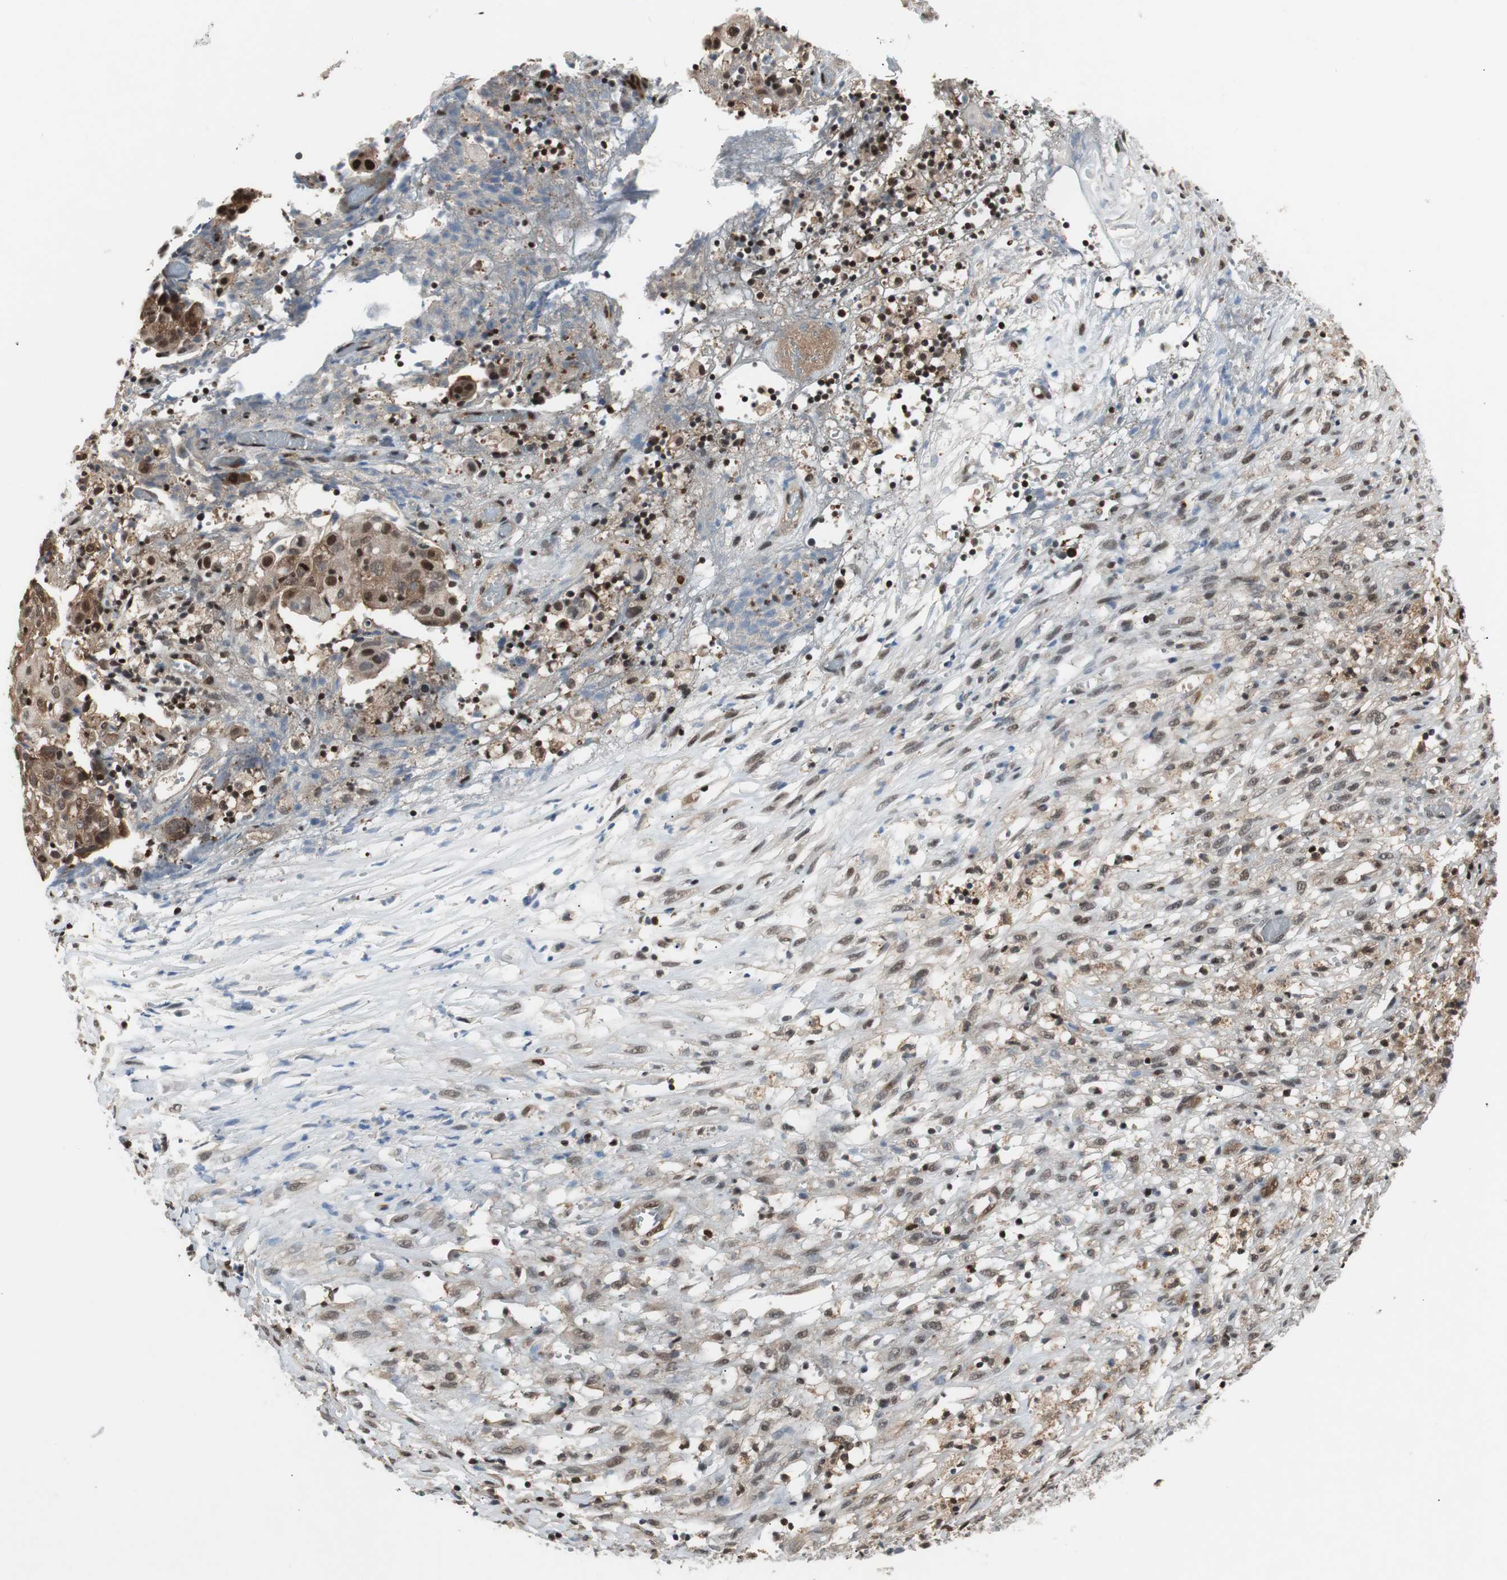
{"staining": {"intensity": "strong", "quantity": ">75%", "location": "cytoplasmic/membranous,nuclear"}, "tissue": "ovarian cancer", "cell_type": "Tumor cells", "image_type": "cancer", "snomed": [{"axis": "morphology", "description": "Carcinoma, endometroid"}, {"axis": "topography", "description": "Ovary"}], "caption": "Immunohistochemical staining of ovarian cancer displays high levels of strong cytoplasmic/membranous and nuclear protein positivity in approximately >75% of tumor cells.", "gene": "ACLY", "patient": {"sex": "female", "age": 42}}